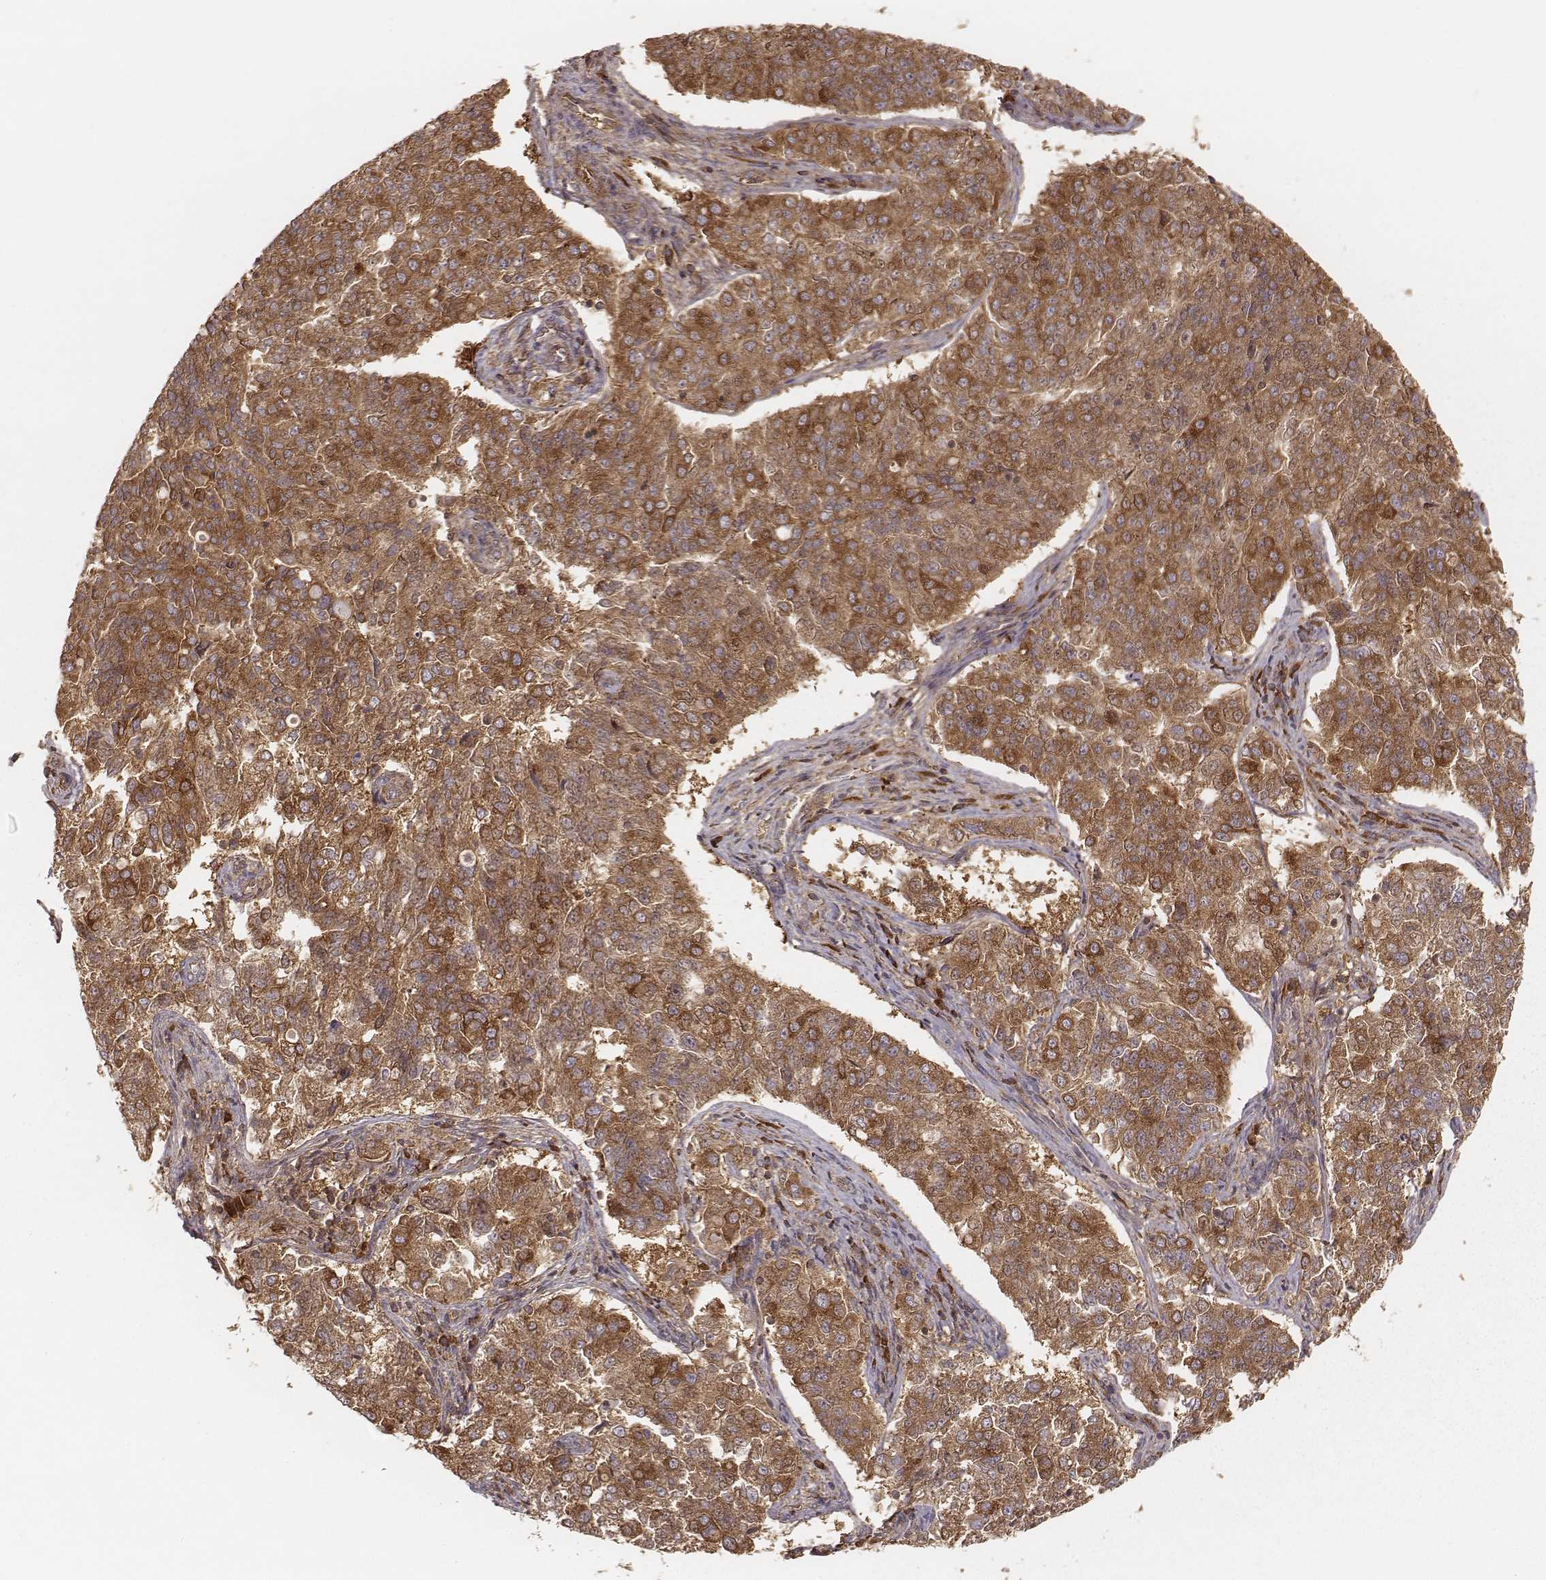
{"staining": {"intensity": "moderate", "quantity": ">75%", "location": "cytoplasmic/membranous"}, "tissue": "endometrial cancer", "cell_type": "Tumor cells", "image_type": "cancer", "snomed": [{"axis": "morphology", "description": "Adenocarcinoma, NOS"}, {"axis": "topography", "description": "Endometrium"}], "caption": "The image exhibits staining of adenocarcinoma (endometrial), revealing moderate cytoplasmic/membranous protein staining (brown color) within tumor cells. (DAB (3,3'-diaminobenzidine) = brown stain, brightfield microscopy at high magnification).", "gene": "CARS1", "patient": {"sex": "female", "age": 43}}